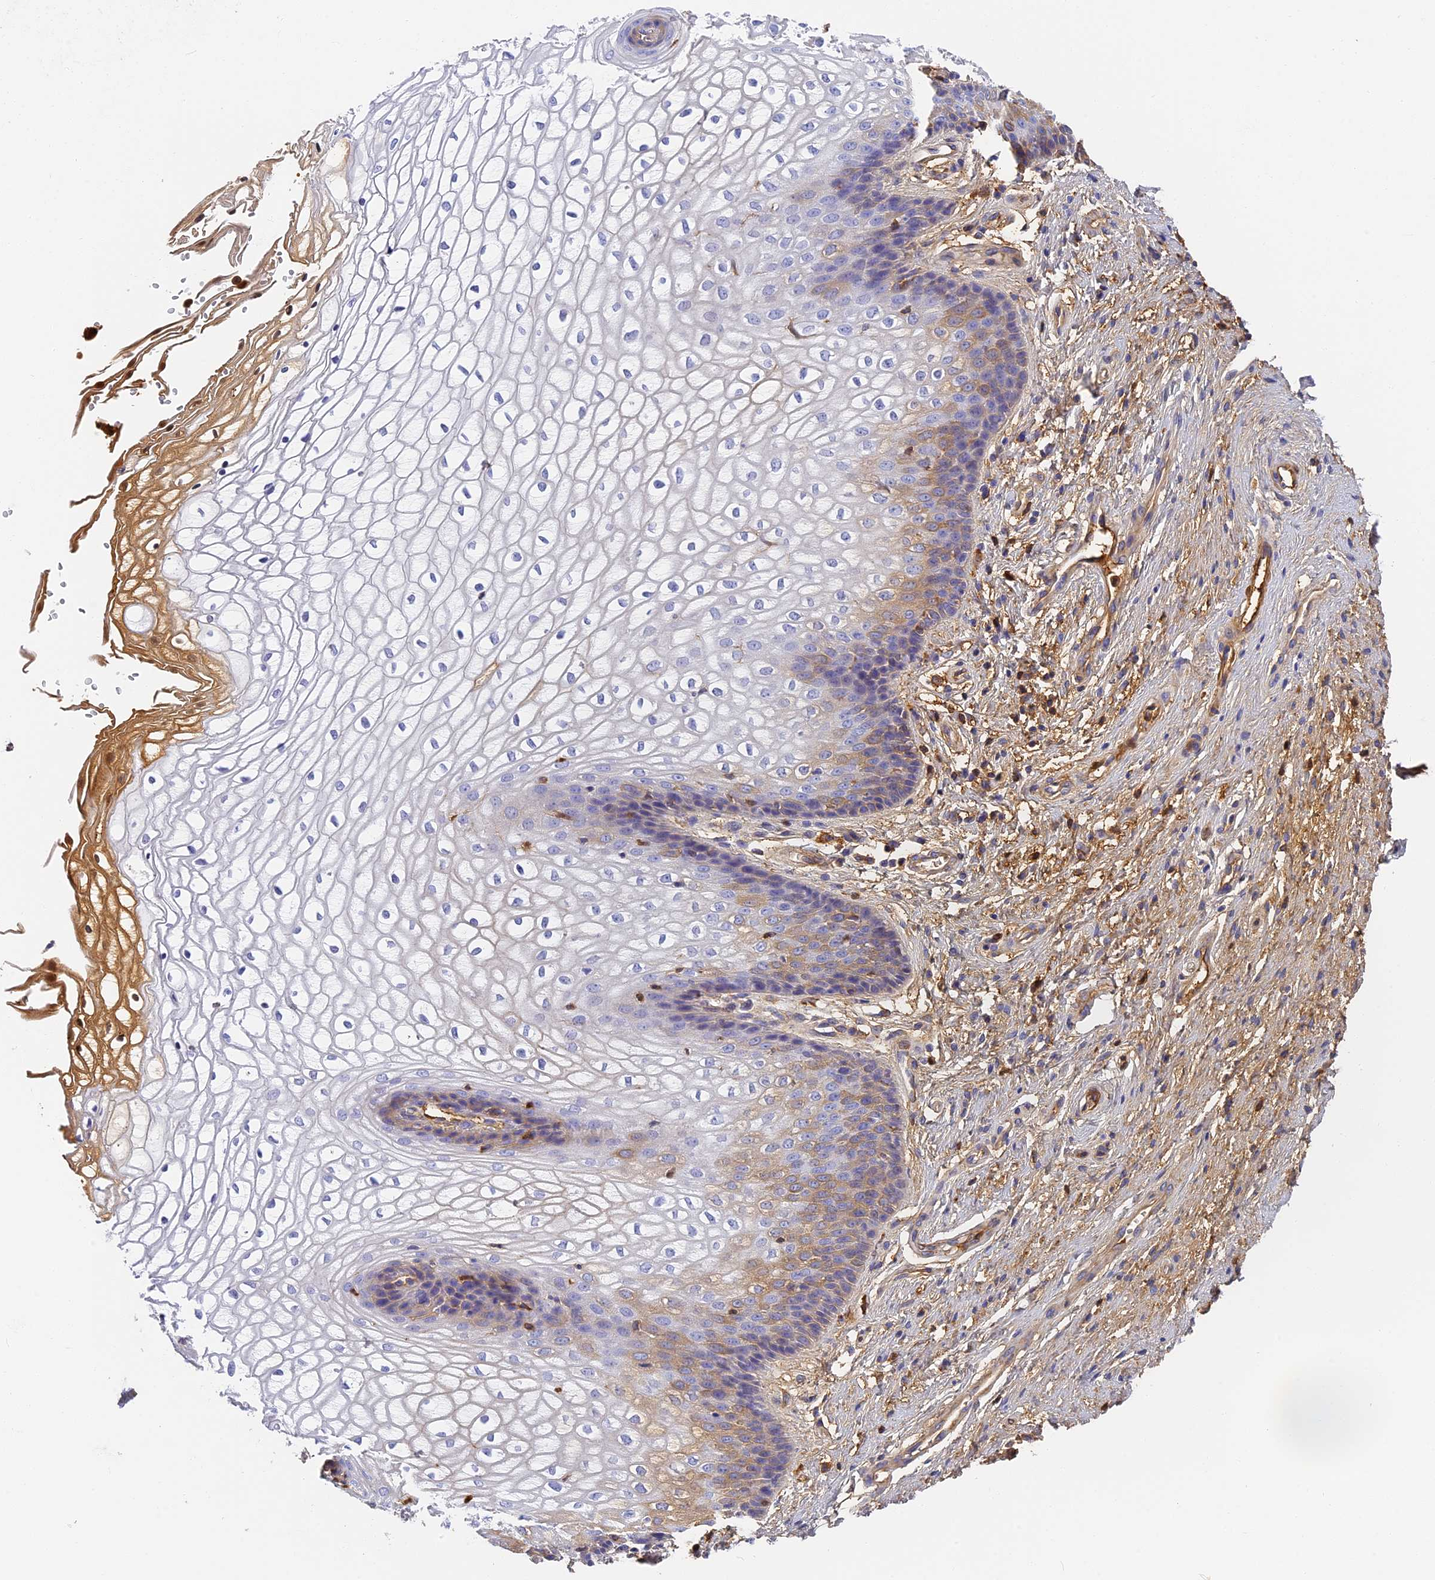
{"staining": {"intensity": "moderate", "quantity": "<25%", "location": "cytoplasmic/membranous"}, "tissue": "vagina", "cell_type": "Squamous epithelial cells", "image_type": "normal", "snomed": [{"axis": "morphology", "description": "Normal tissue, NOS"}, {"axis": "topography", "description": "Vagina"}], "caption": "An IHC histopathology image of benign tissue is shown. Protein staining in brown highlights moderate cytoplasmic/membranous positivity in vagina within squamous epithelial cells. The staining is performed using DAB (3,3'-diaminobenzidine) brown chromogen to label protein expression. The nuclei are counter-stained blue using hematoxylin.", "gene": "ITIH1", "patient": {"sex": "female", "age": 34}}